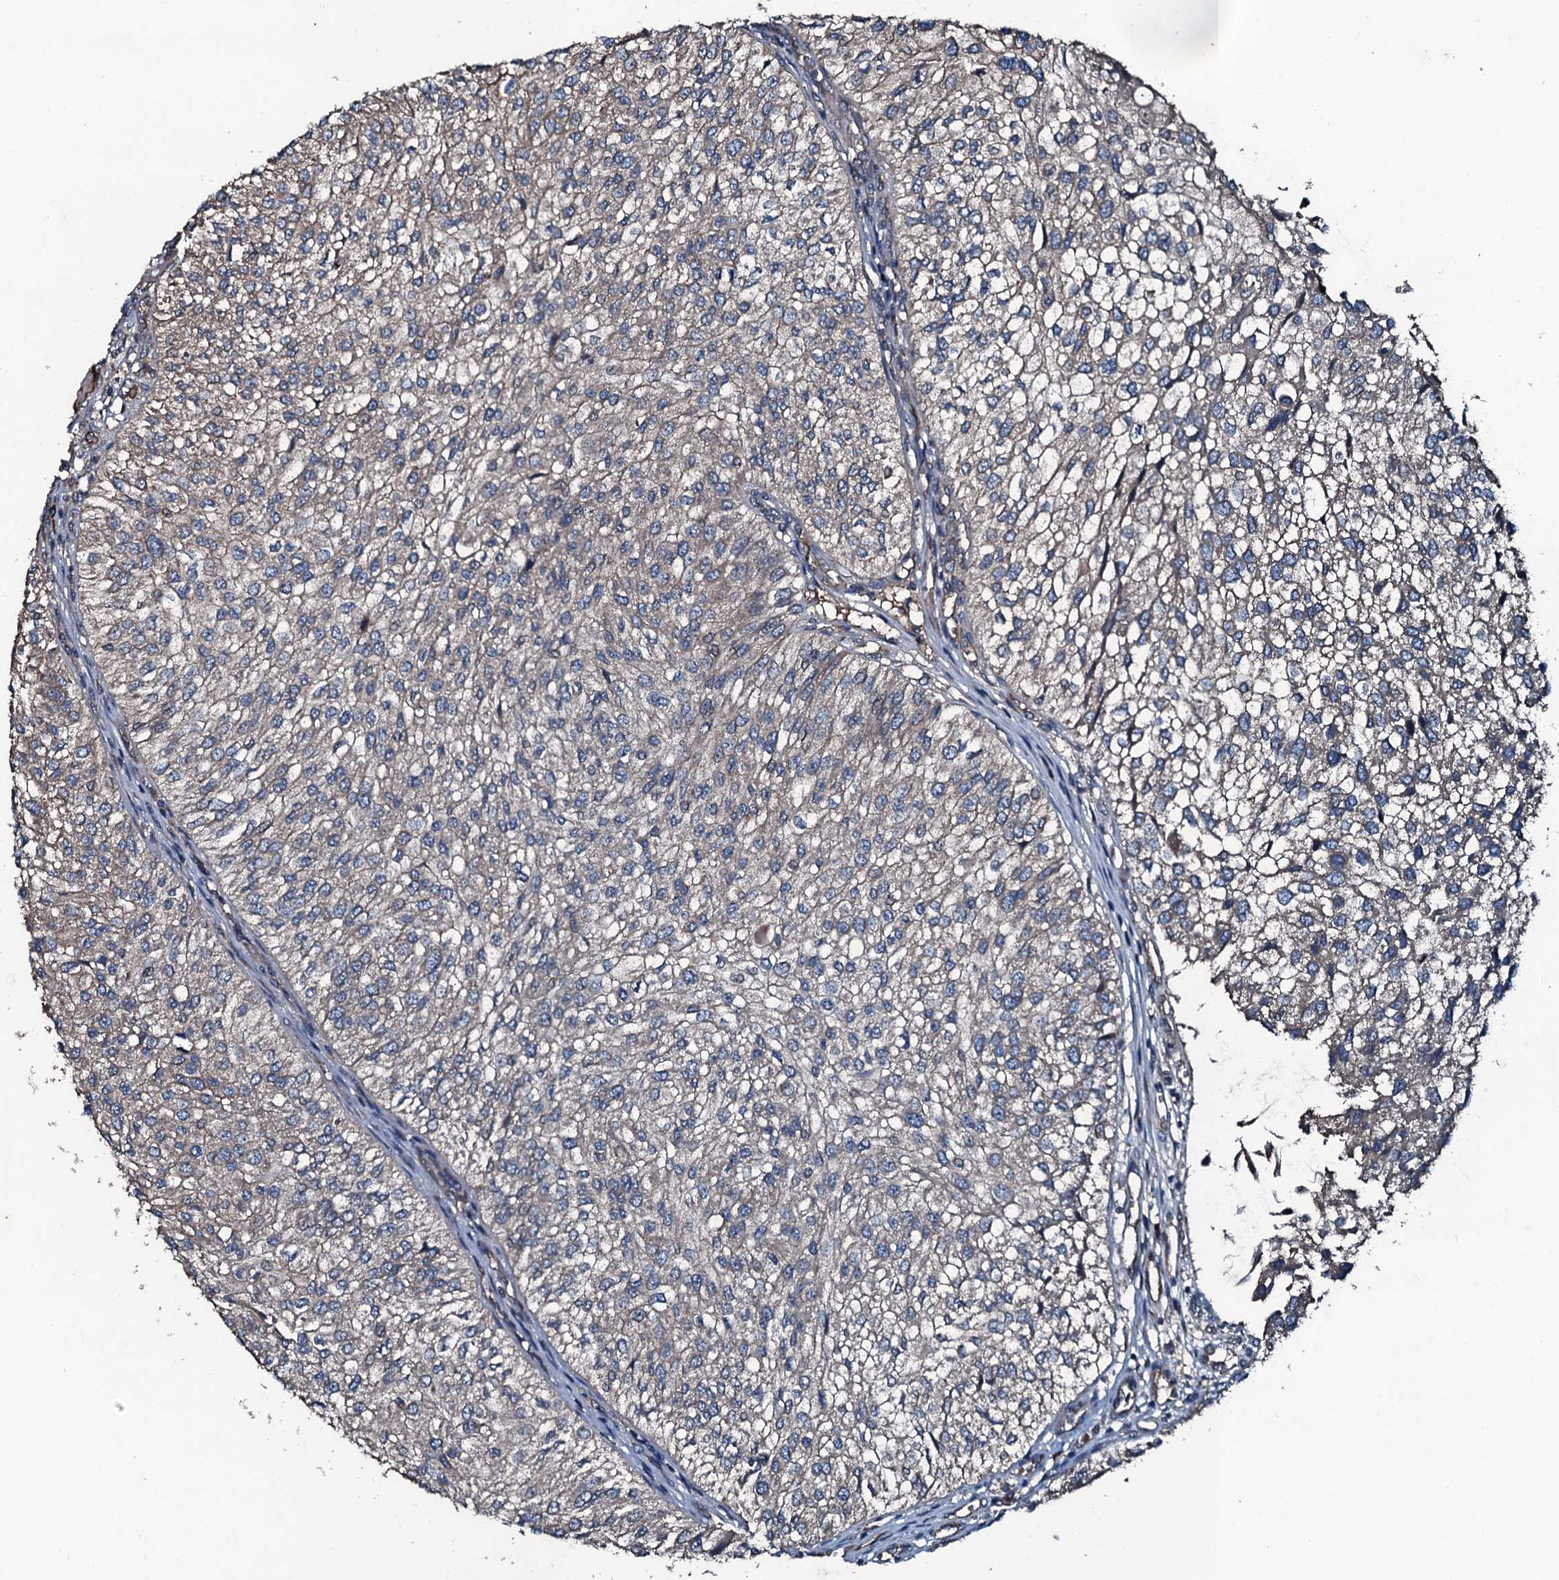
{"staining": {"intensity": "weak", "quantity": "<25%", "location": "cytoplasmic/membranous"}, "tissue": "urothelial cancer", "cell_type": "Tumor cells", "image_type": "cancer", "snomed": [{"axis": "morphology", "description": "Urothelial carcinoma, Low grade"}, {"axis": "topography", "description": "Urinary bladder"}], "caption": "High power microscopy image of an IHC image of urothelial cancer, revealing no significant expression in tumor cells.", "gene": "AARS1", "patient": {"sex": "female", "age": 89}}